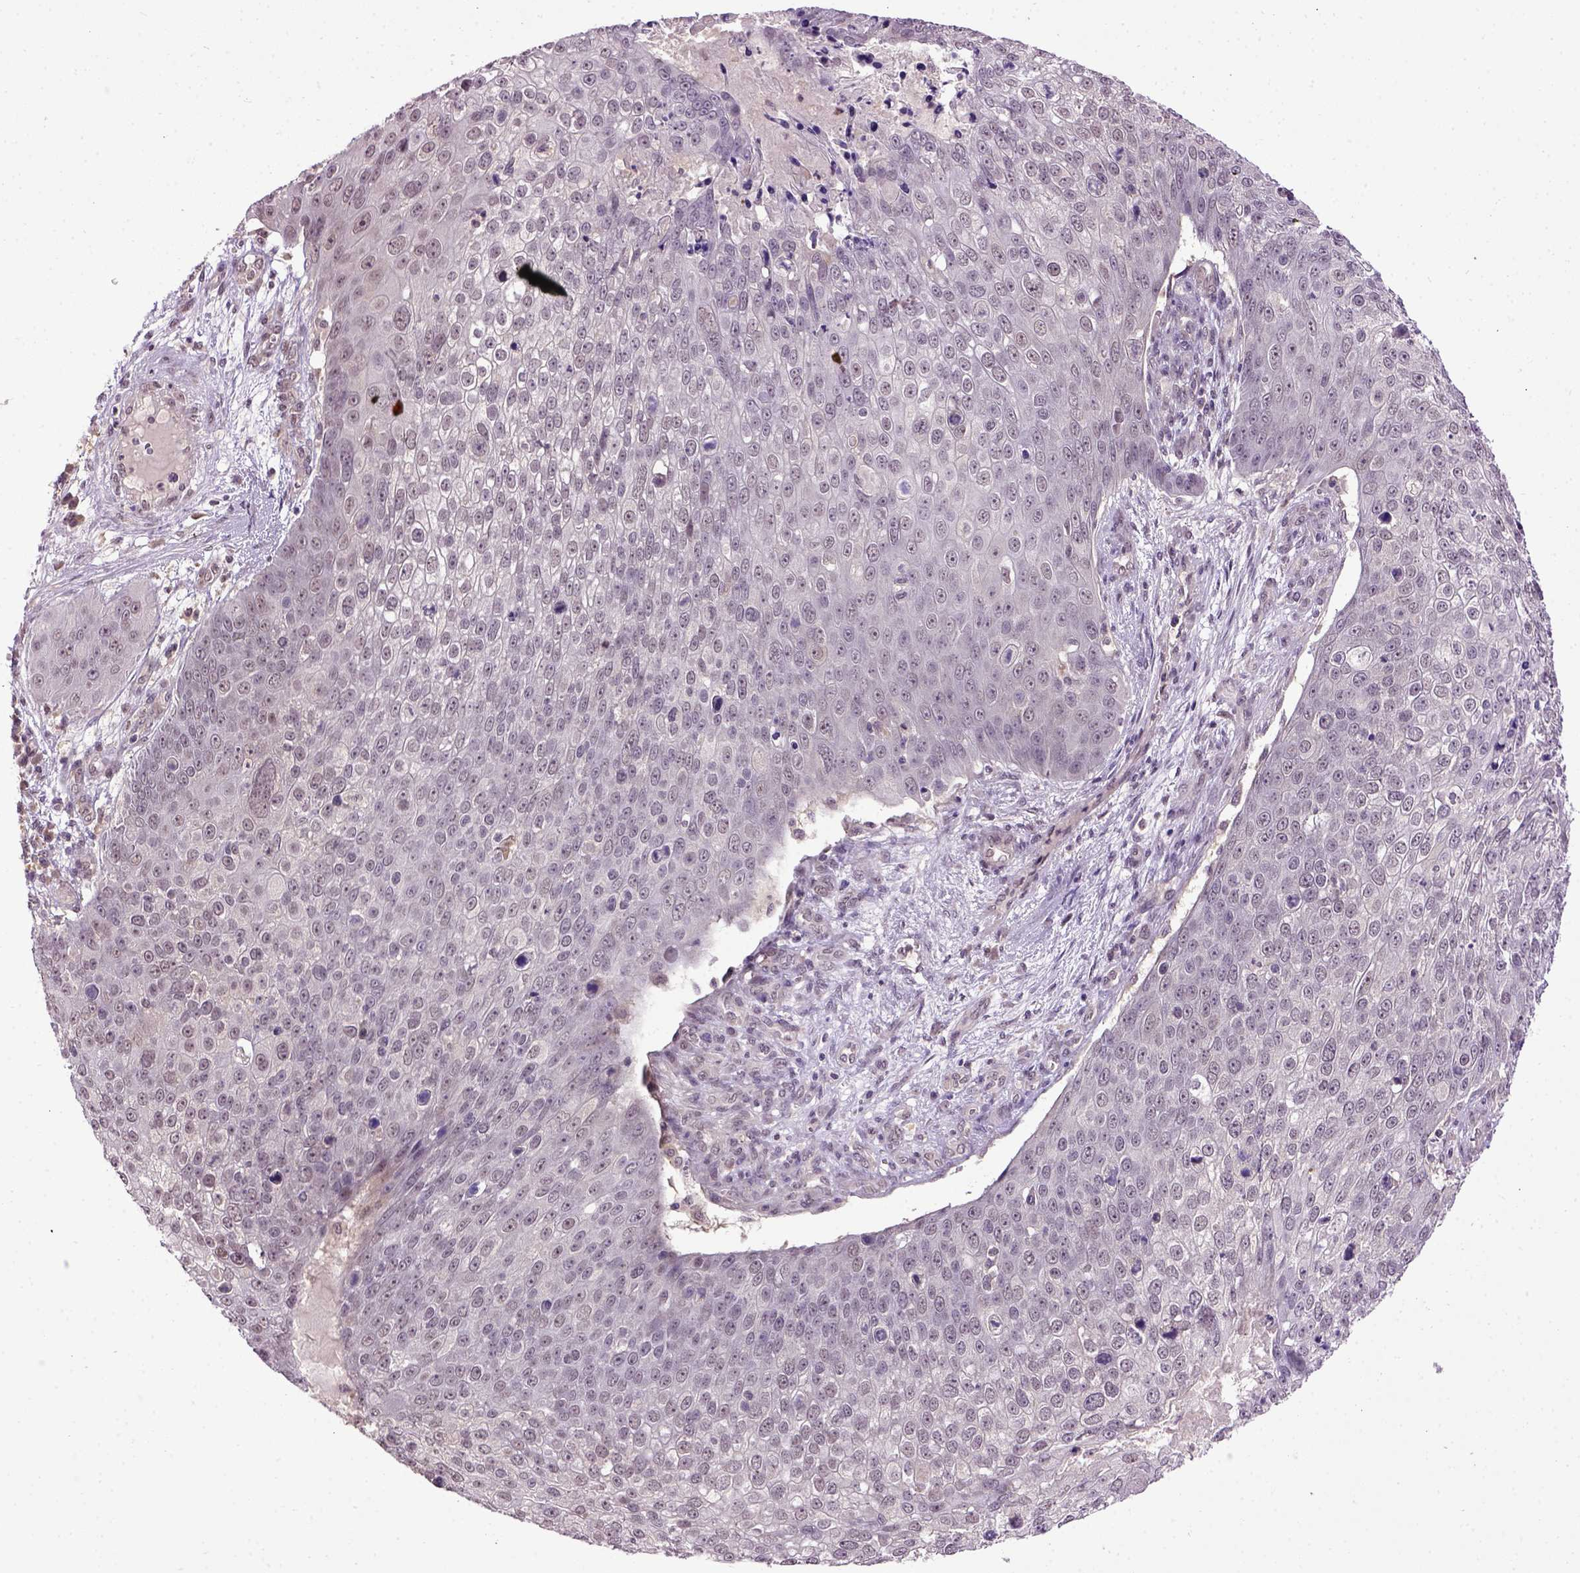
{"staining": {"intensity": "negative", "quantity": "none", "location": "none"}, "tissue": "skin cancer", "cell_type": "Tumor cells", "image_type": "cancer", "snomed": [{"axis": "morphology", "description": "Squamous cell carcinoma, NOS"}, {"axis": "topography", "description": "Skin"}], "caption": "The image exhibits no staining of tumor cells in skin squamous cell carcinoma. (DAB (3,3'-diaminobenzidine) immunohistochemistry visualized using brightfield microscopy, high magnification).", "gene": "RAB43", "patient": {"sex": "male", "age": 71}}